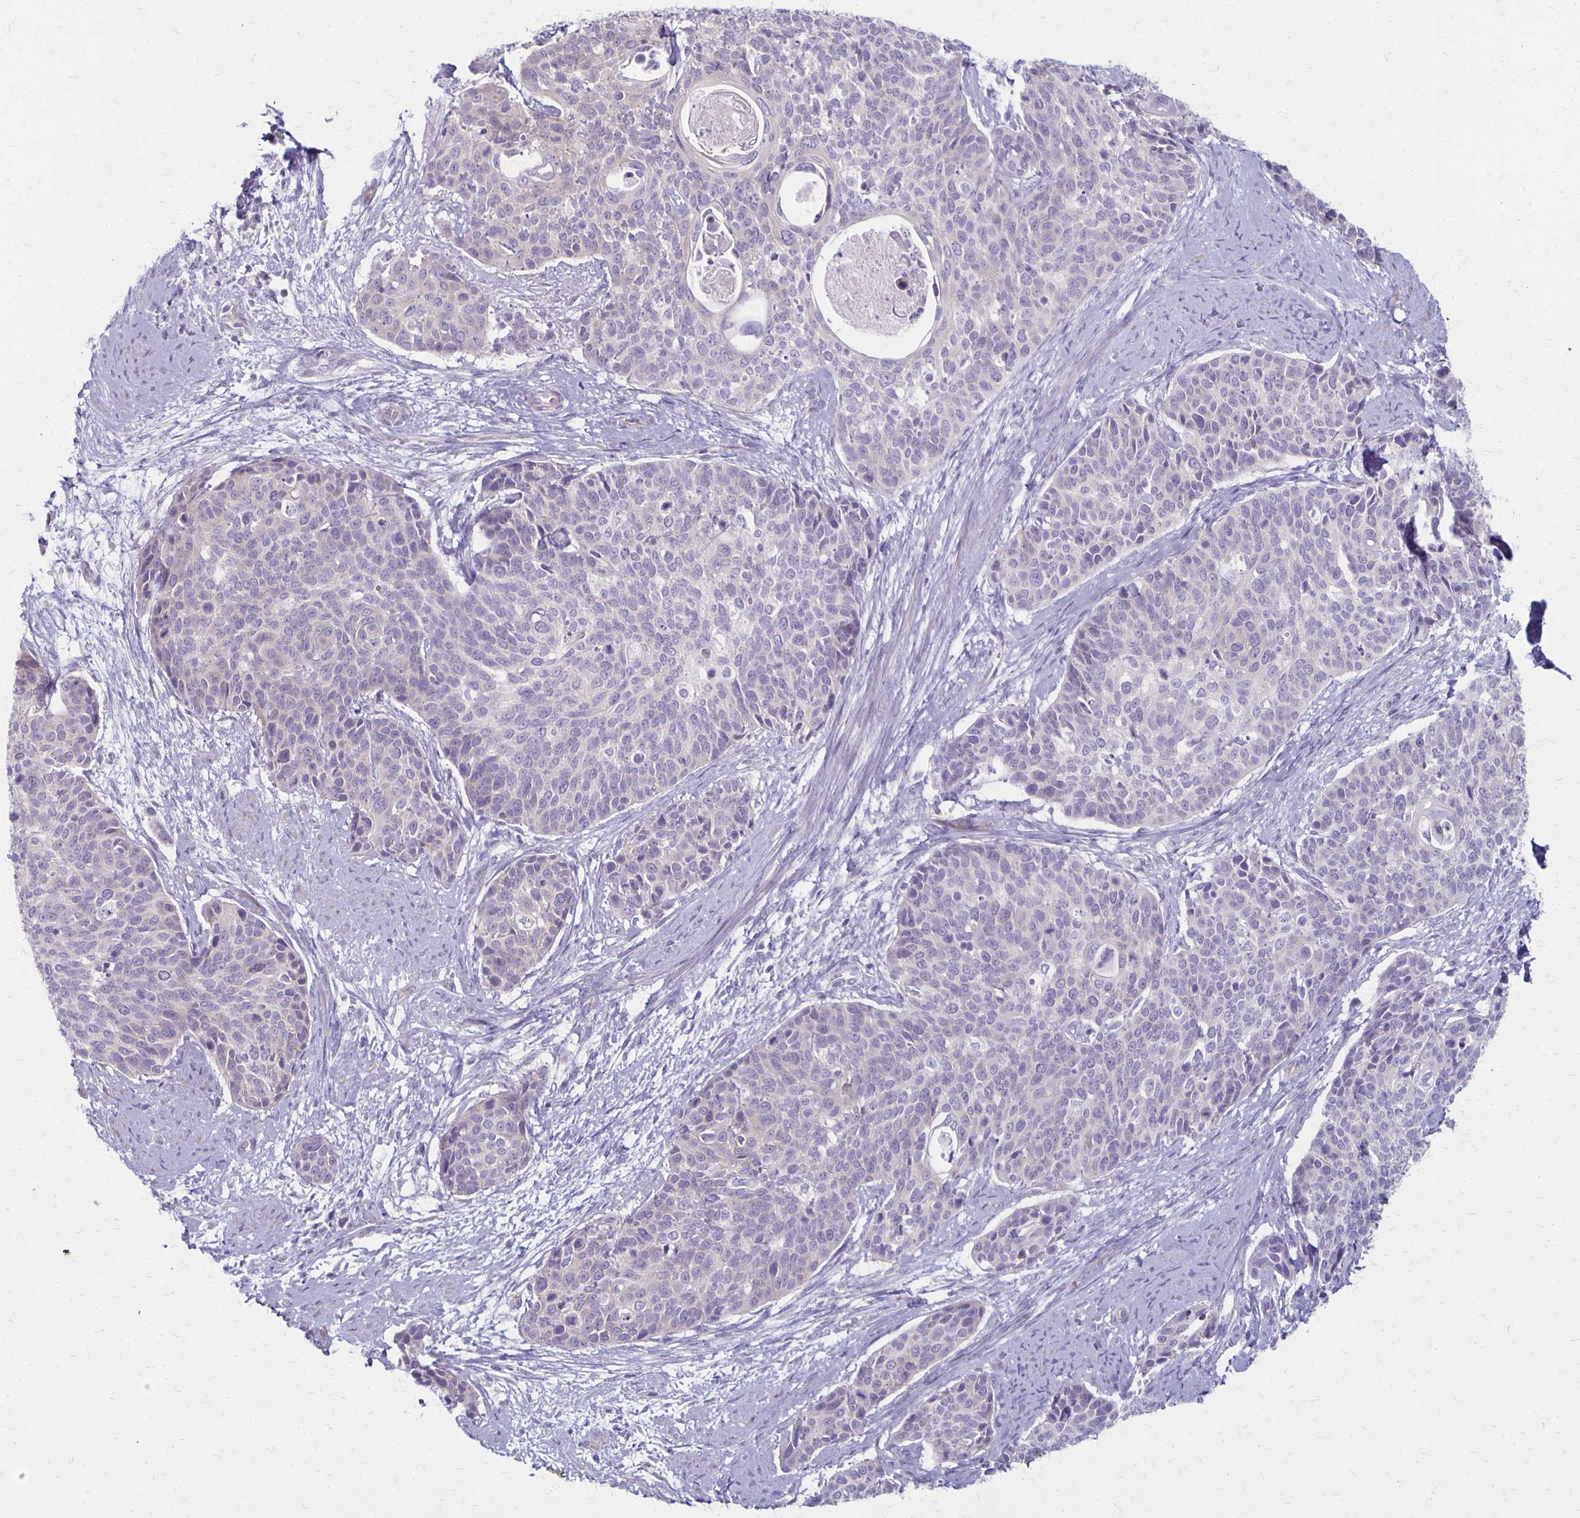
{"staining": {"intensity": "negative", "quantity": "none", "location": "none"}, "tissue": "cervical cancer", "cell_type": "Tumor cells", "image_type": "cancer", "snomed": [{"axis": "morphology", "description": "Squamous cell carcinoma, NOS"}, {"axis": "topography", "description": "Cervix"}], "caption": "A photomicrograph of human cervical squamous cell carcinoma is negative for staining in tumor cells.", "gene": "HOMER1", "patient": {"sex": "female", "age": 69}}